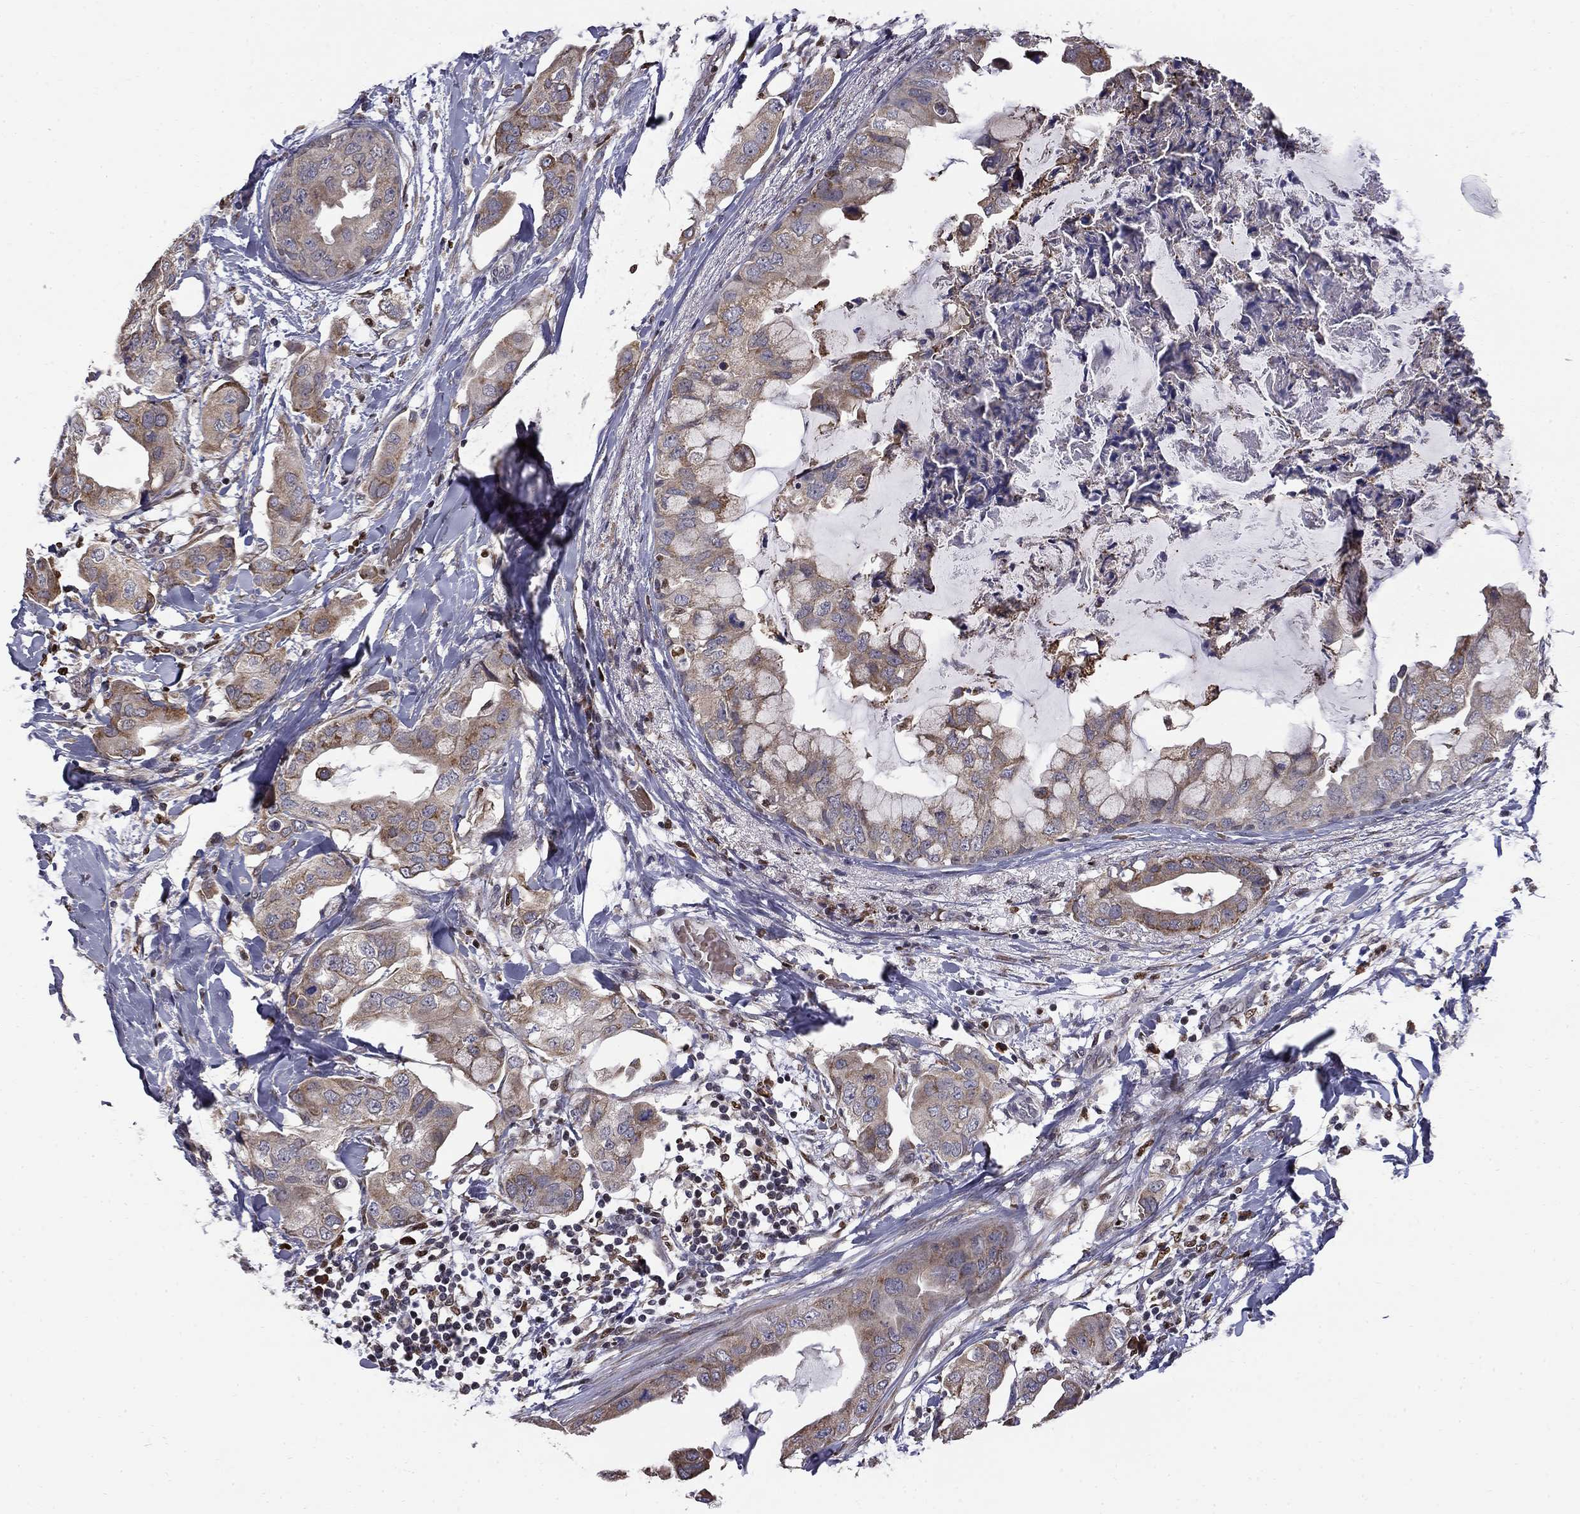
{"staining": {"intensity": "weak", "quantity": "25%-75%", "location": "cytoplasmic/membranous"}, "tissue": "breast cancer", "cell_type": "Tumor cells", "image_type": "cancer", "snomed": [{"axis": "morphology", "description": "Normal tissue, NOS"}, {"axis": "morphology", "description": "Duct carcinoma"}, {"axis": "topography", "description": "Breast"}], "caption": "DAB immunohistochemical staining of breast cancer (infiltrating ductal carcinoma) shows weak cytoplasmic/membranous protein expression in about 25%-75% of tumor cells.", "gene": "HSPB2", "patient": {"sex": "female", "age": 40}}